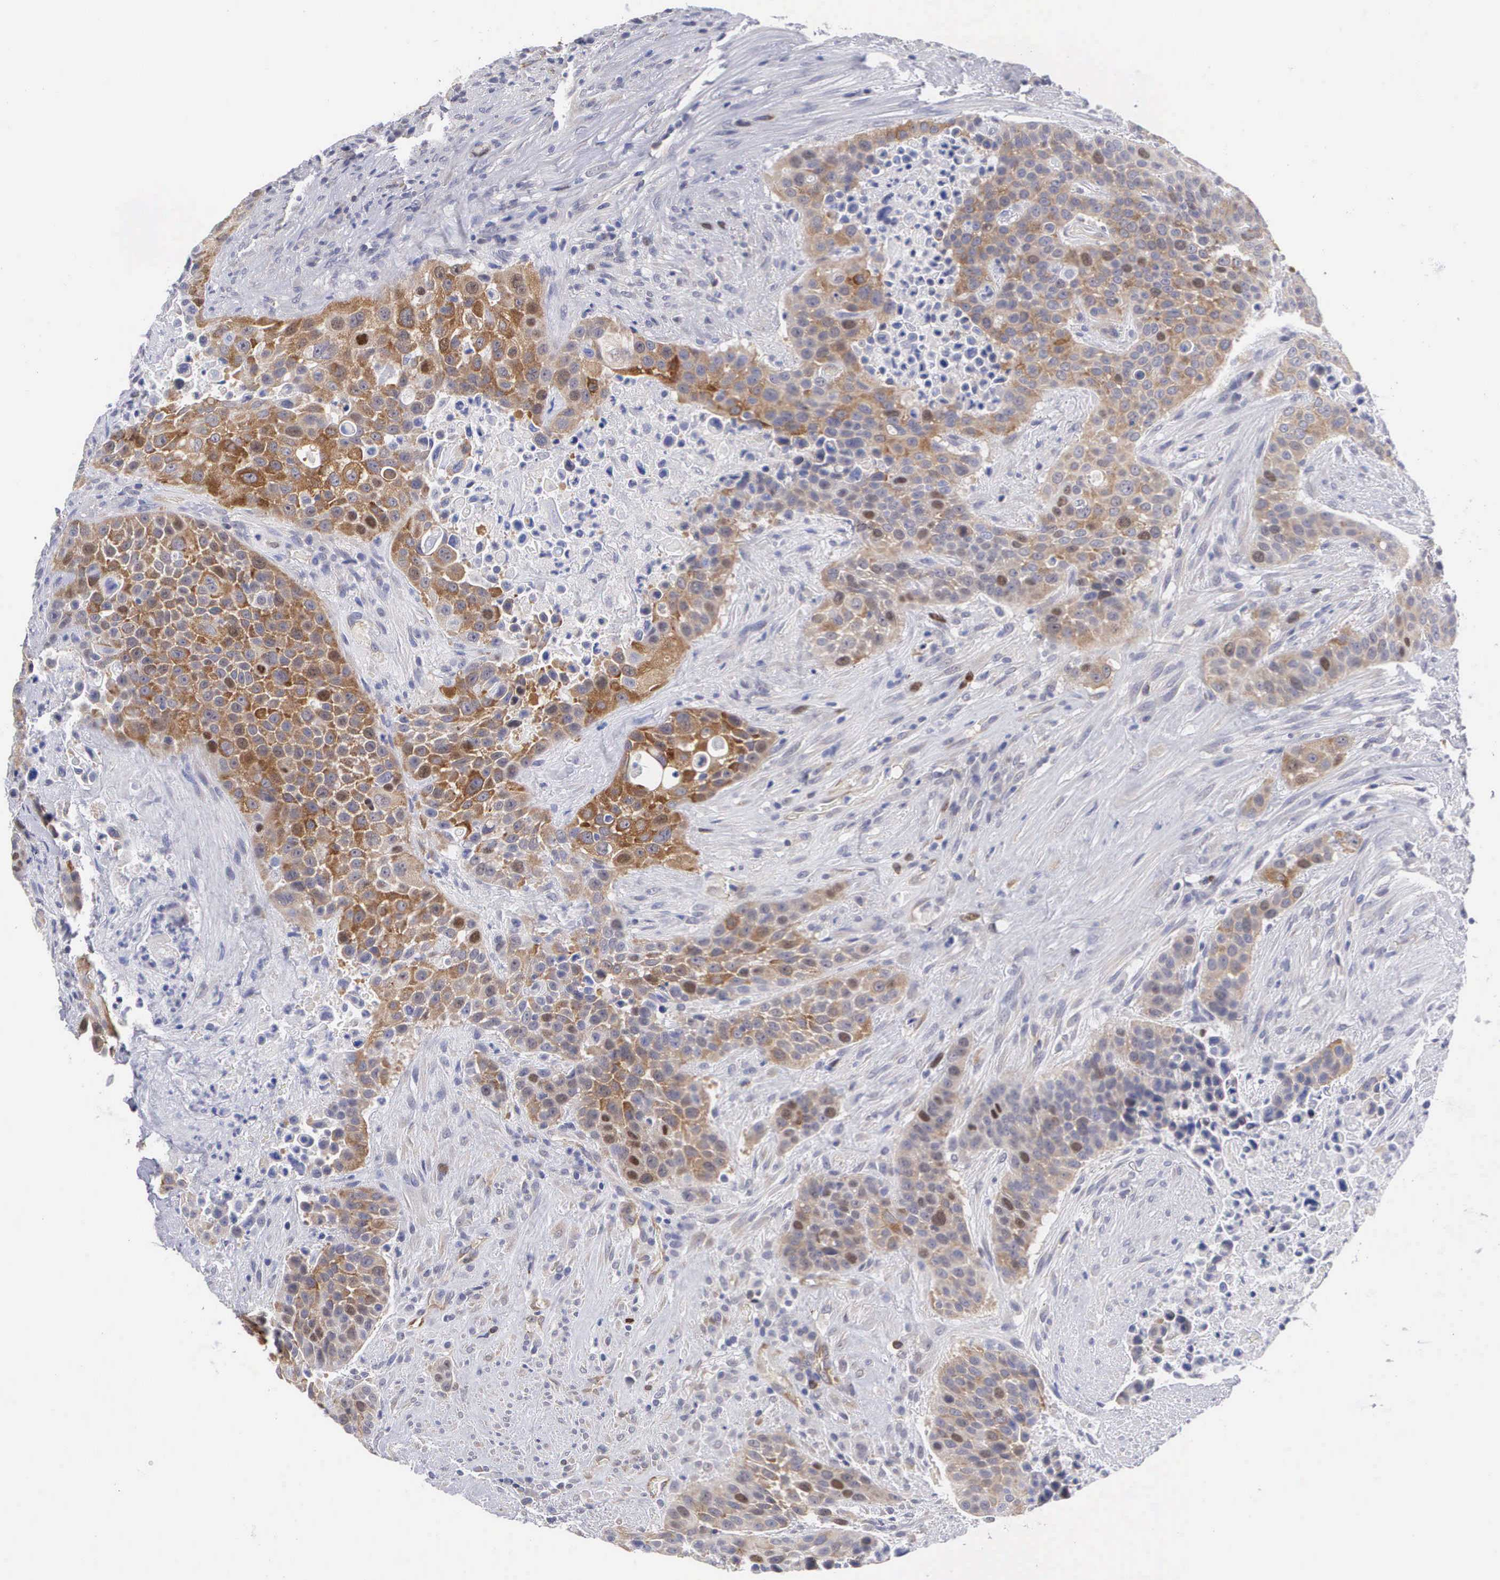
{"staining": {"intensity": "moderate", "quantity": "25%-75%", "location": "cytoplasmic/membranous,nuclear"}, "tissue": "urothelial cancer", "cell_type": "Tumor cells", "image_type": "cancer", "snomed": [{"axis": "morphology", "description": "Urothelial carcinoma, High grade"}, {"axis": "topography", "description": "Urinary bladder"}], "caption": "Brown immunohistochemical staining in urothelial cancer shows moderate cytoplasmic/membranous and nuclear staining in approximately 25%-75% of tumor cells. Using DAB (brown) and hematoxylin (blue) stains, captured at high magnification using brightfield microscopy.", "gene": "MAST4", "patient": {"sex": "male", "age": 74}}